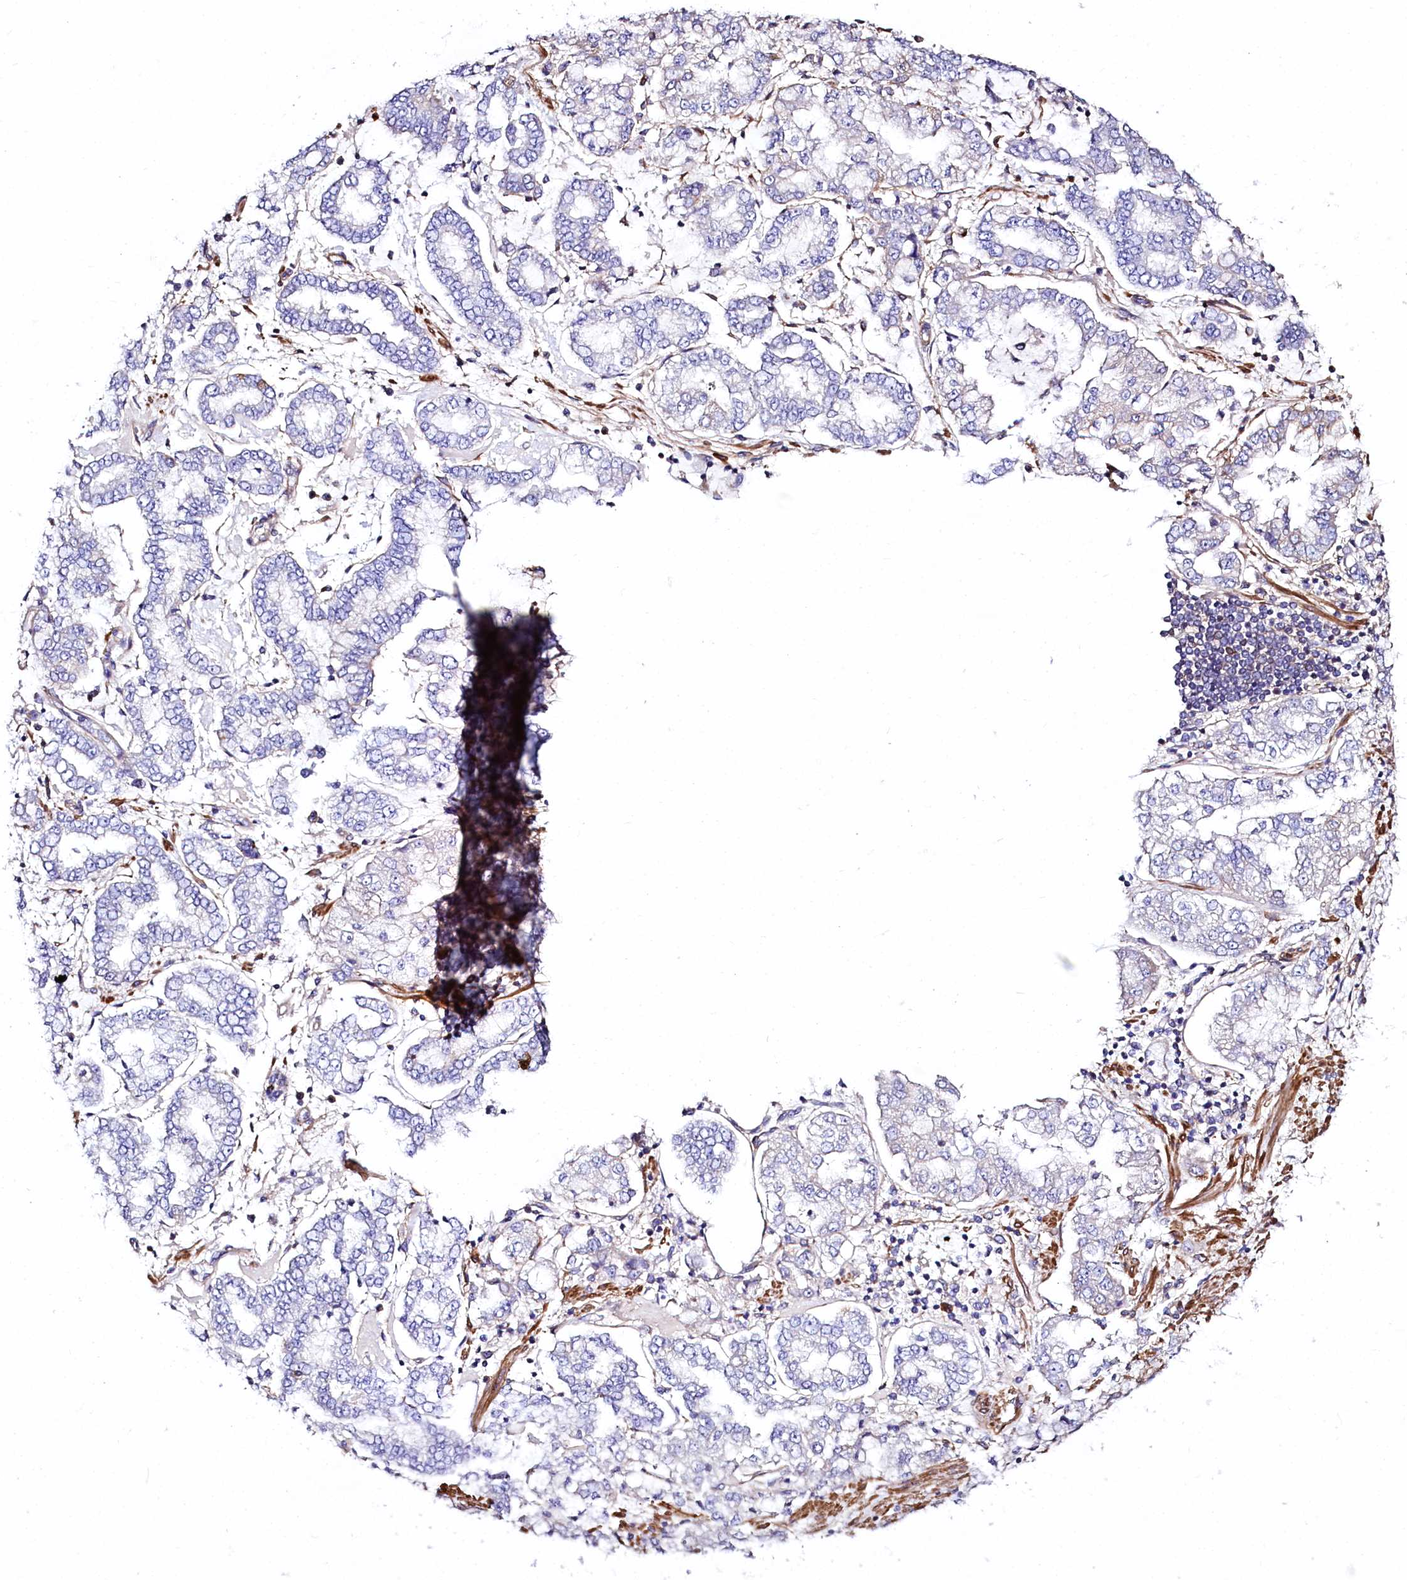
{"staining": {"intensity": "negative", "quantity": "none", "location": "none"}, "tissue": "stomach cancer", "cell_type": "Tumor cells", "image_type": "cancer", "snomed": [{"axis": "morphology", "description": "Adenocarcinoma, NOS"}, {"axis": "topography", "description": "Stomach"}], "caption": "There is no significant expression in tumor cells of stomach adenocarcinoma.", "gene": "FCHSD2", "patient": {"sex": "male", "age": 76}}